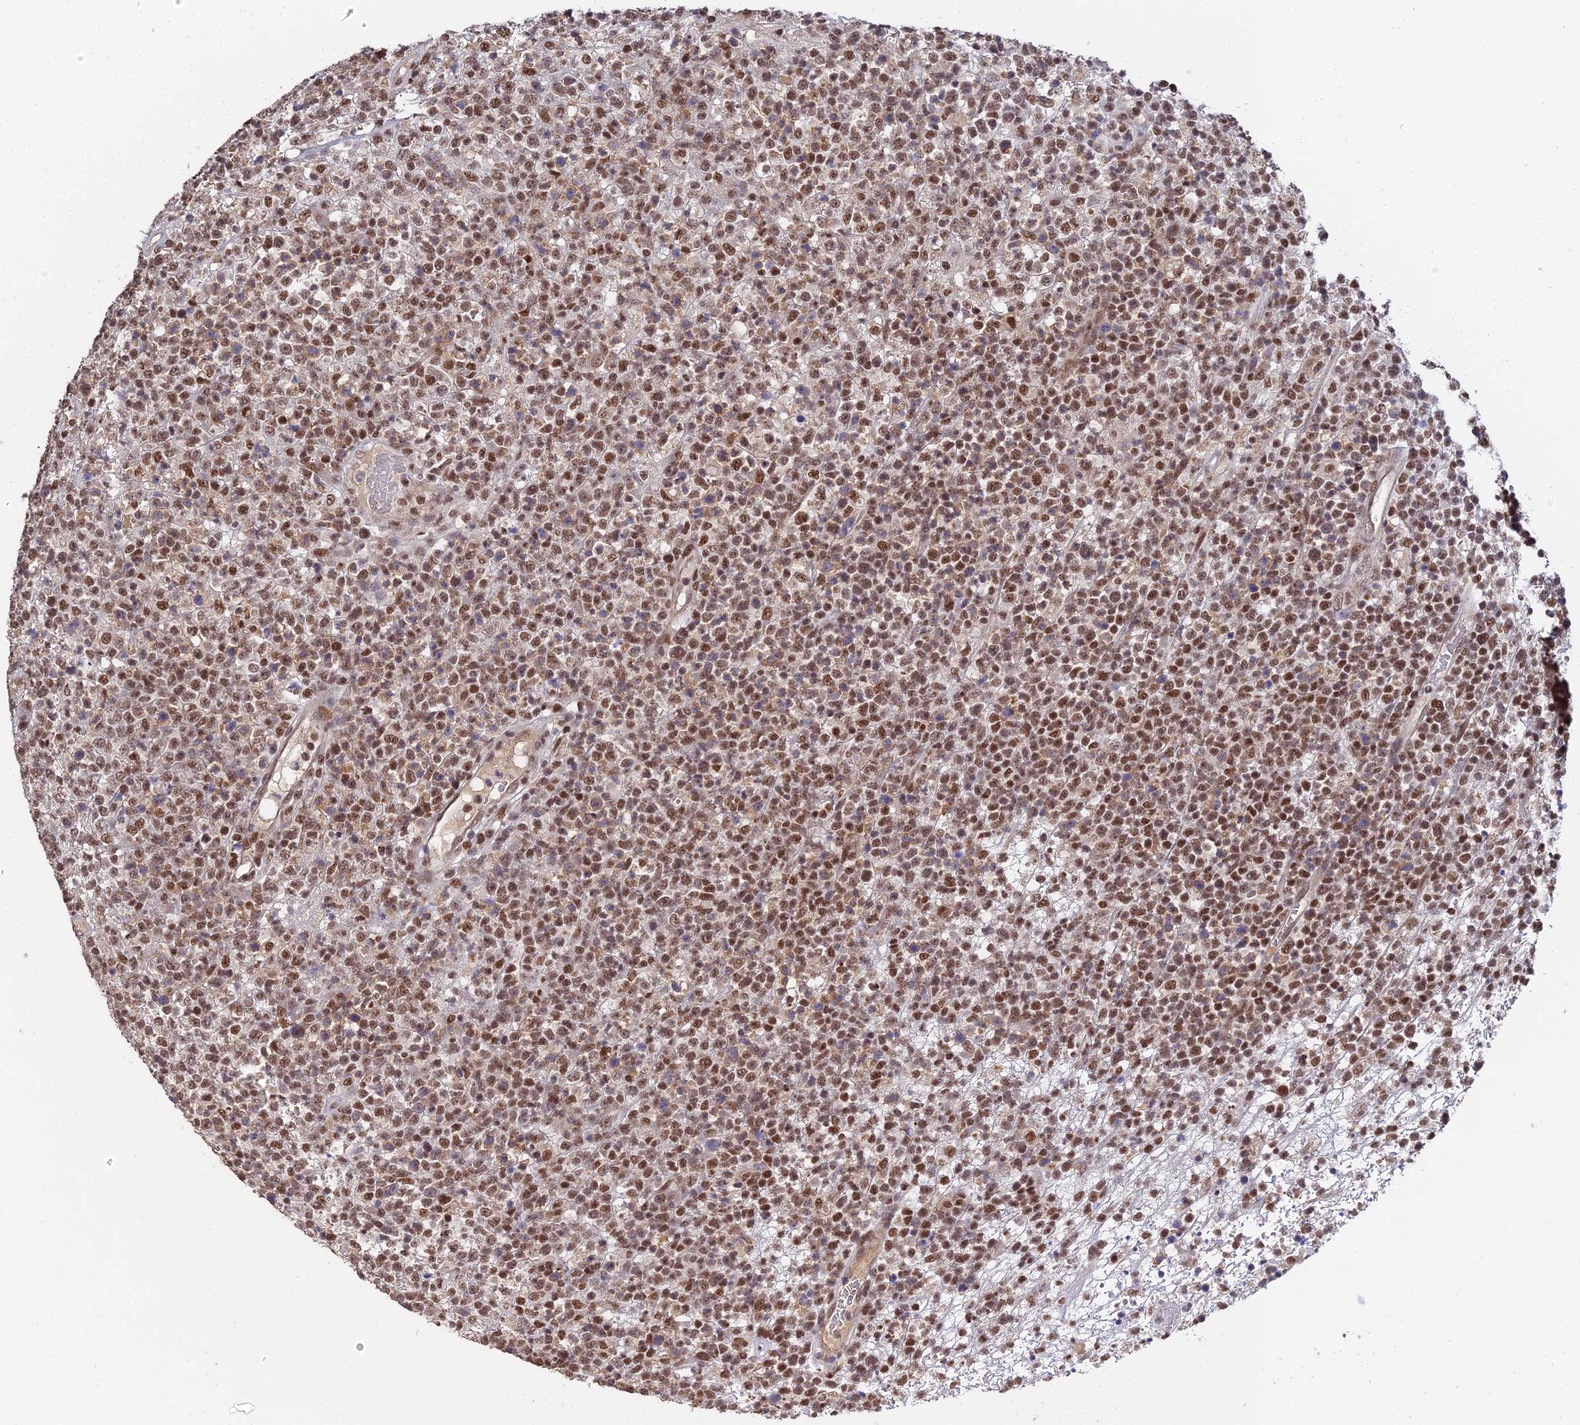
{"staining": {"intensity": "moderate", "quantity": ">75%", "location": "nuclear"}, "tissue": "lymphoma", "cell_type": "Tumor cells", "image_type": "cancer", "snomed": [{"axis": "morphology", "description": "Malignant lymphoma, non-Hodgkin's type, High grade"}, {"axis": "topography", "description": "Colon"}], "caption": "Immunohistochemistry (IHC) micrograph of neoplastic tissue: high-grade malignant lymphoma, non-Hodgkin's type stained using IHC demonstrates medium levels of moderate protein expression localized specifically in the nuclear of tumor cells, appearing as a nuclear brown color.", "gene": "ERCC5", "patient": {"sex": "female", "age": 53}}